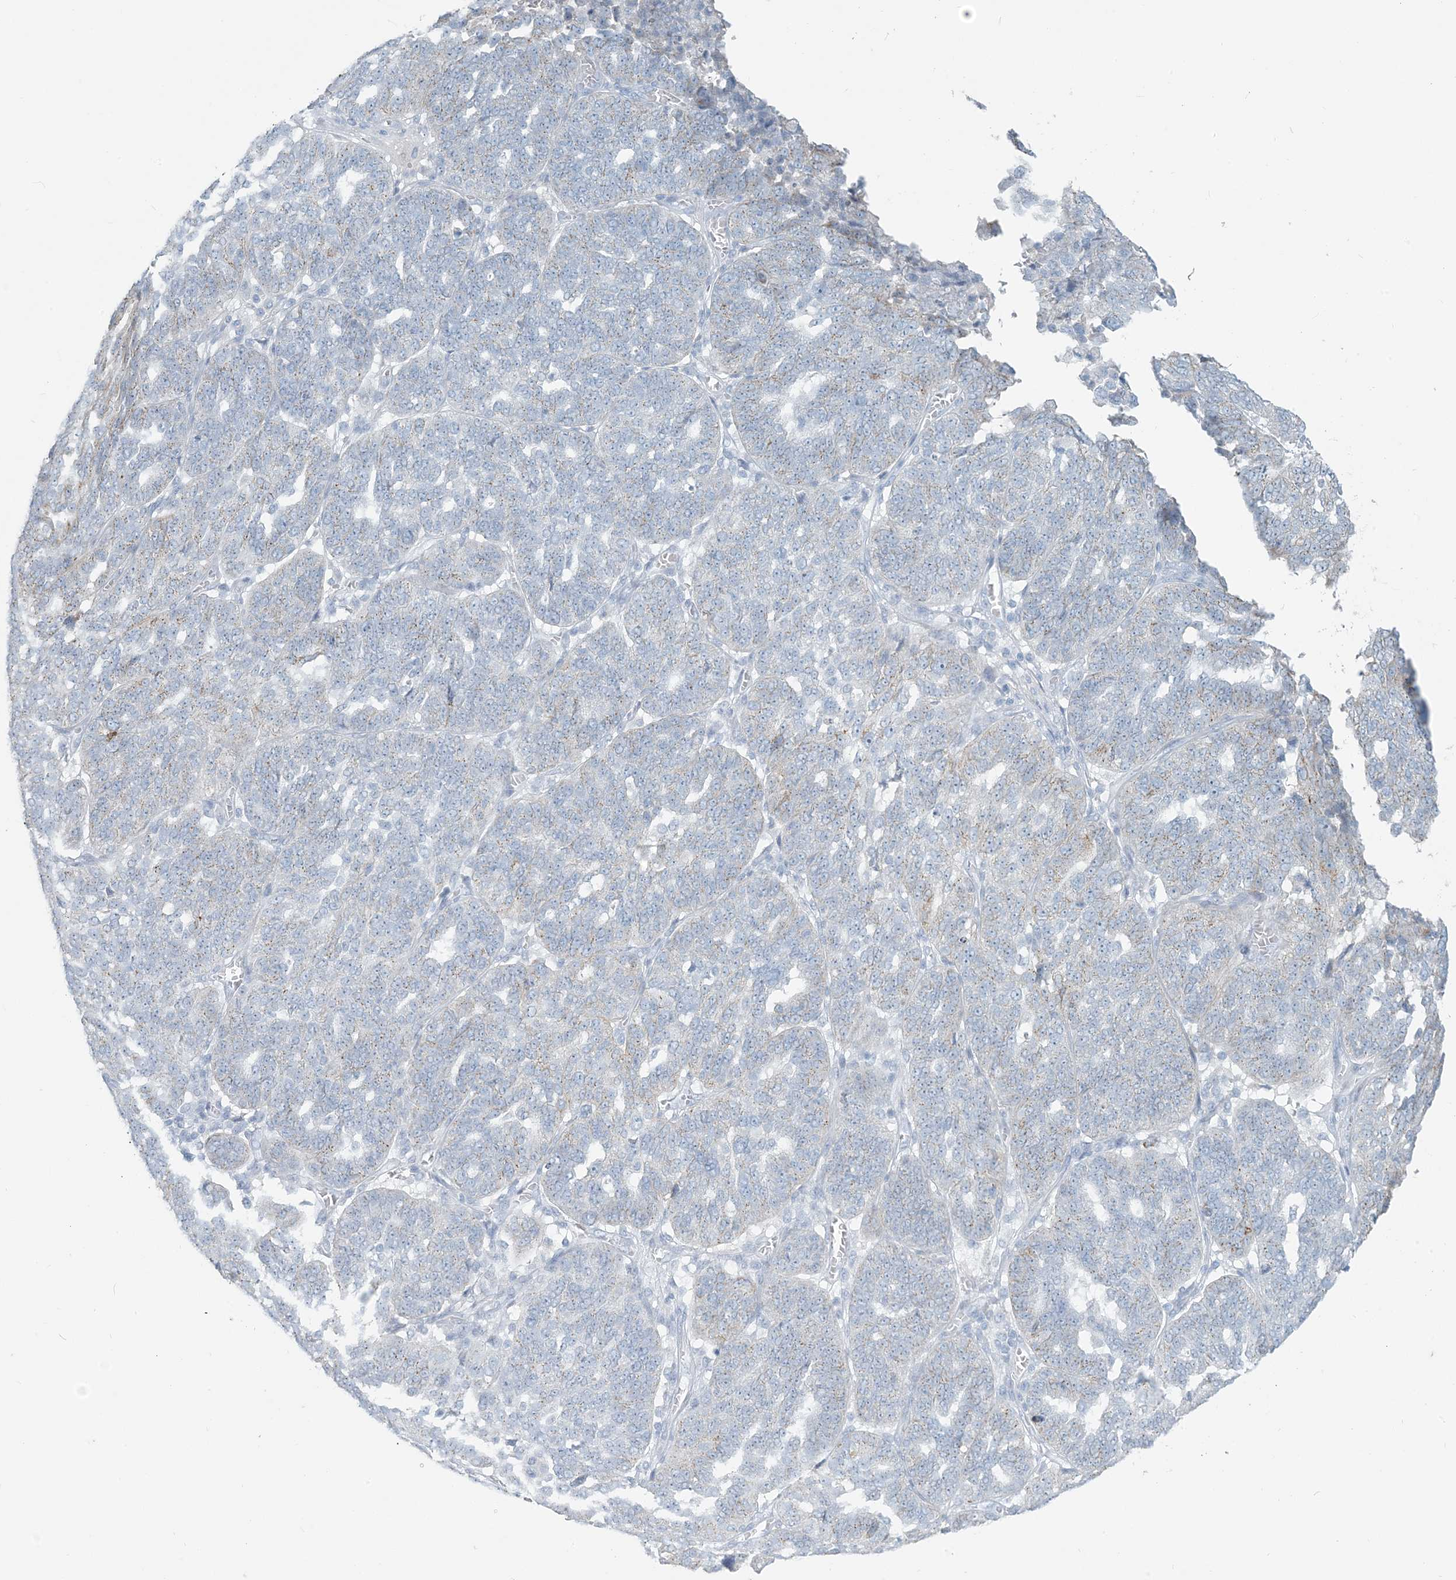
{"staining": {"intensity": "weak", "quantity": "25%-75%", "location": "cytoplasmic/membranous"}, "tissue": "ovarian cancer", "cell_type": "Tumor cells", "image_type": "cancer", "snomed": [{"axis": "morphology", "description": "Cystadenocarcinoma, serous, NOS"}, {"axis": "topography", "description": "Ovary"}], "caption": "Weak cytoplasmic/membranous staining is identified in about 25%-75% of tumor cells in serous cystadenocarcinoma (ovarian).", "gene": "SCML1", "patient": {"sex": "female", "age": 59}}